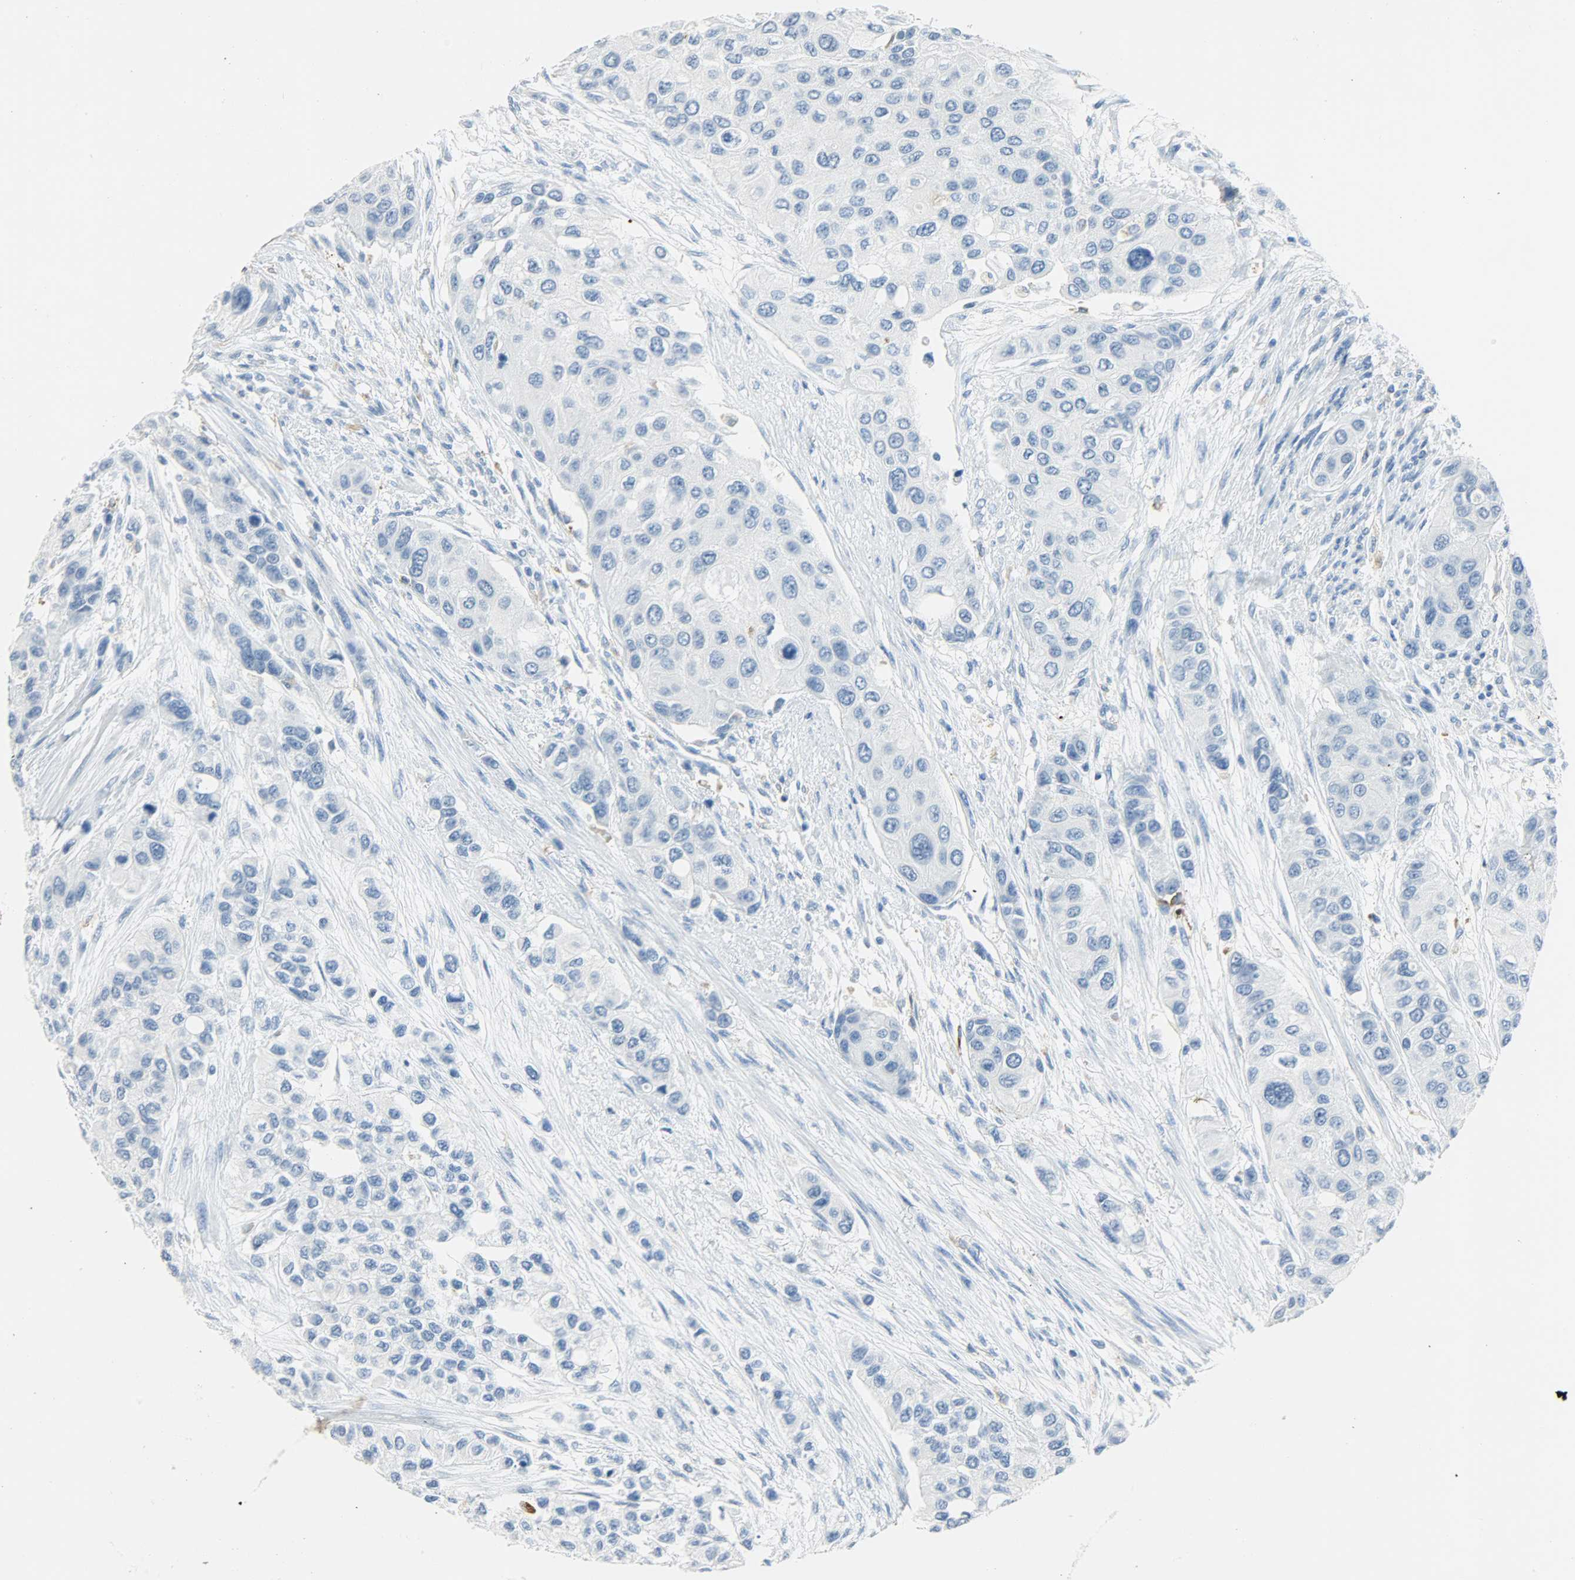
{"staining": {"intensity": "negative", "quantity": "none", "location": "none"}, "tissue": "urothelial cancer", "cell_type": "Tumor cells", "image_type": "cancer", "snomed": [{"axis": "morphology", "description": "Urothelial carcinoma, High grade"}, {"axis": "topography", "description": "Urinary bladder"}], "caption": "Tumor cells show no significant positivity in urothelial cancer. (Stains: DAB (3,3'-diaminobenzidine) immunohistochemistry (IHC) with hematoxylin counter stain, Microscopy: brightfield microscopy at high magnification).", "gene": "PTPN6", "patient": {"sex": "female", "age": 56}}